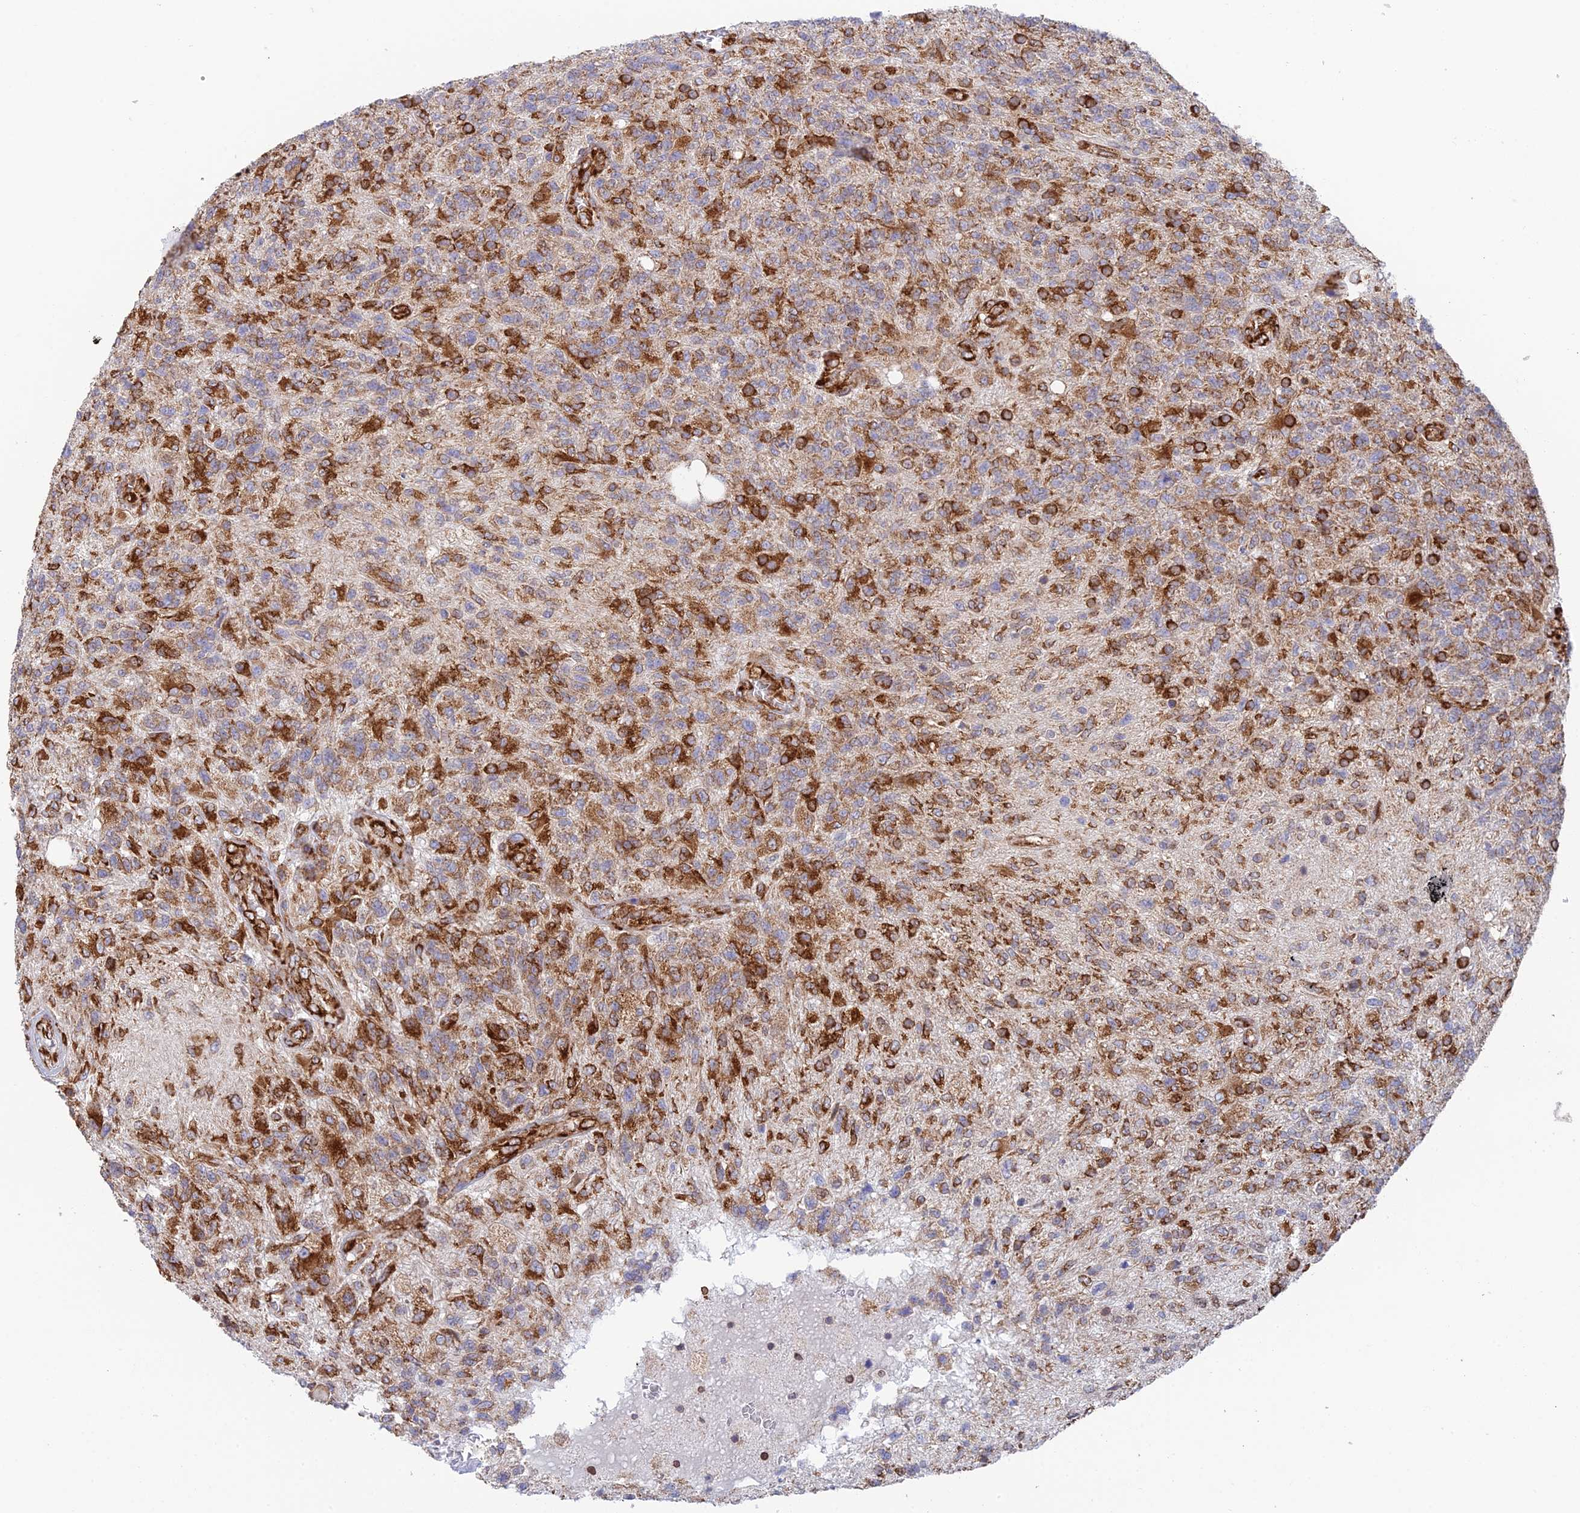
{"staining": {"intensity": "strong", "quantity": "25%-75%", "location": "cytoplasmic/membranous"}, "tissue": "glioma", "cell_type": "Tumor cells", "image_type": "cancer", "snomed": [{"axis": "morphology", "description": "Glioma, malignant, High grade"}, {"axis": "topography", "description": "Brain"}], "caption": "Immunohistochemistry (IHC) staining of glioma, which shows high levels of strong cytoplasmic/membranous positivity in approximately 25%-75% of tumor cells indicating strong cytoplasmic/membranous protein positivity. The staining was performed using DAB (brown) for protein detection and nuclei were counterstained in hematoxylin (blue).", "gene": "CCDC69", "patient": {"sex": "male", "age": 56}}